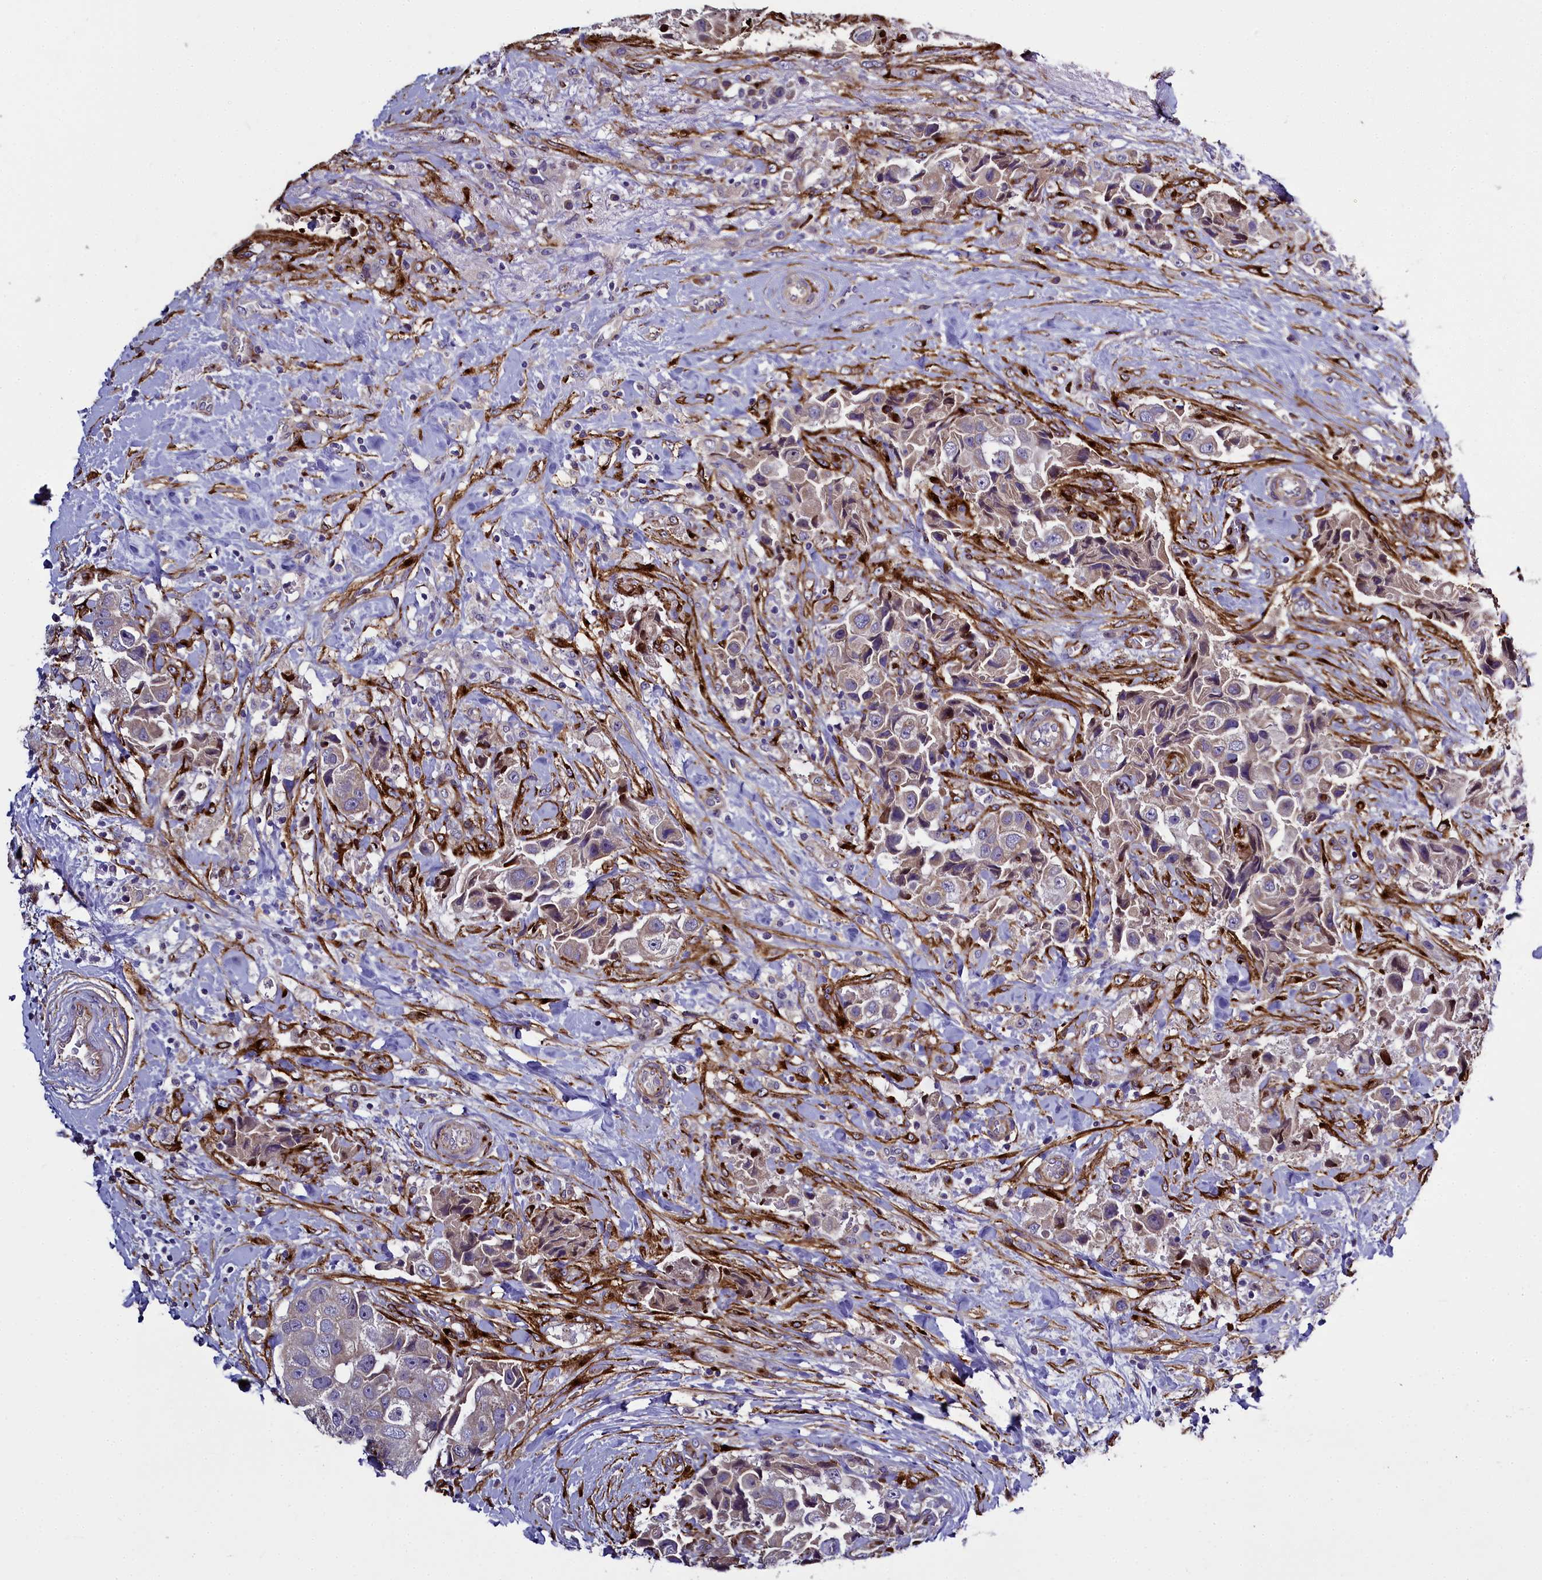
{"staining": {"intensity": "negative", "quantity": "none", "location": "none"}, "tissue": "breast cancer", "cell_type": "Tumor cells", "image_type": "cancer", "snomed": [{"axis": "morphology", "description": "Normal tissue, NOS"}, {"axis": "morphology", "description": "Duct carcinoma"}, {"axis": "topography", "description": "Breast"}], "caption": "Human breast cancer stained for a protein using IHC demonstrates no staining in tumor cells.", "gene": "MRC2", "patient": {"sex": "female", "age": 62}}